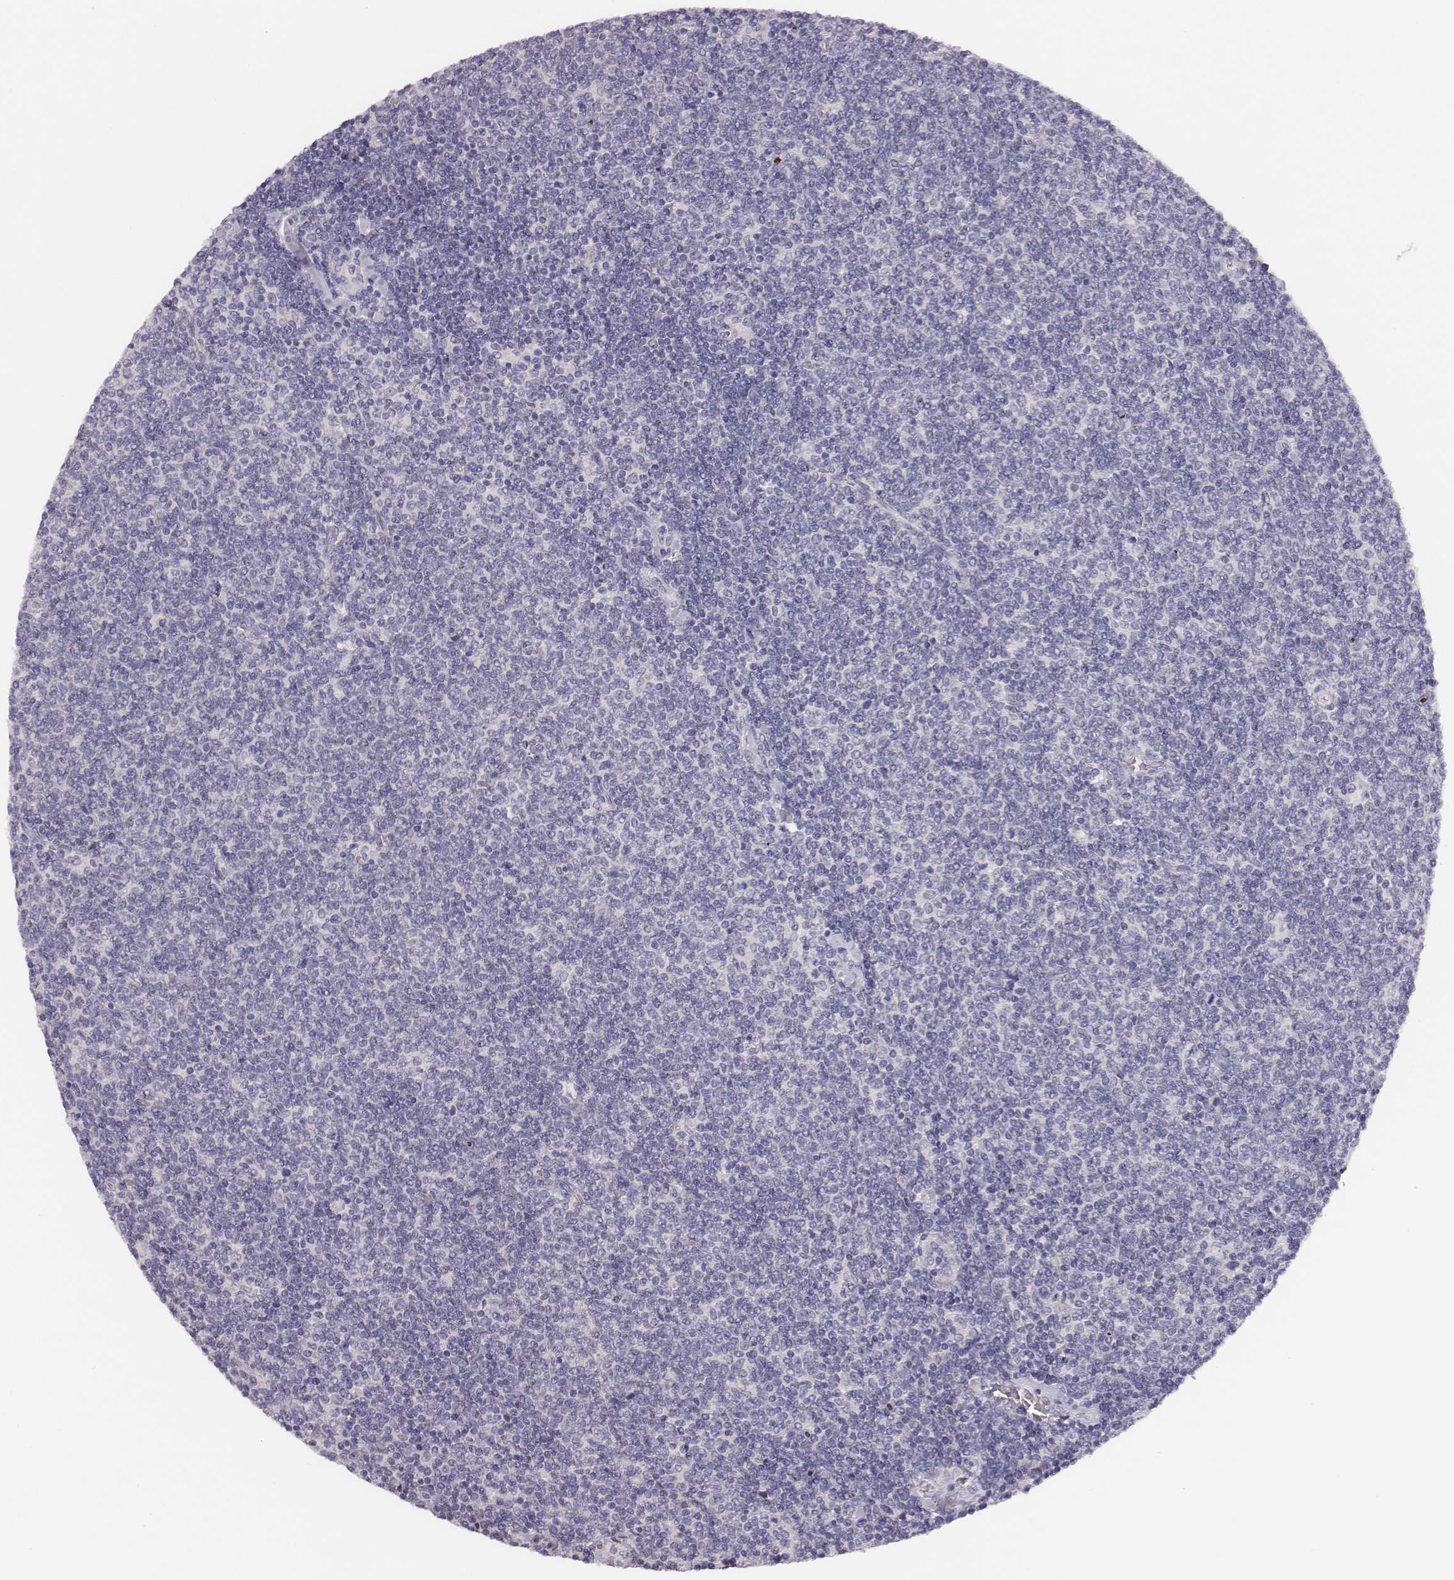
{"staining": {"intensity": "negative", "quantity": "none", "location": "none"}, "tissue": "lymphoma", "cell_type": "Tumor cells", "image_type": "cancer", "snomed": [{"axis": "morphology", "description": "Malignant lymphoma, non-Hodgkin's type, Low grade"}, {"axis": "topography", "description": "Lymph node"}], "caption": "Low-grade malignant lymphoma, non-Hodgkin's type was stained to show a protein in brown. There is no significant expression in tumor cells. The staining was performed using DAB to visualize the protein expression in brown, while the nuclei were stained in blue with hematoxylin (Magnification: 20x).", "gene": "MYH6", "patient": {"sex": "male", "age": 52}}